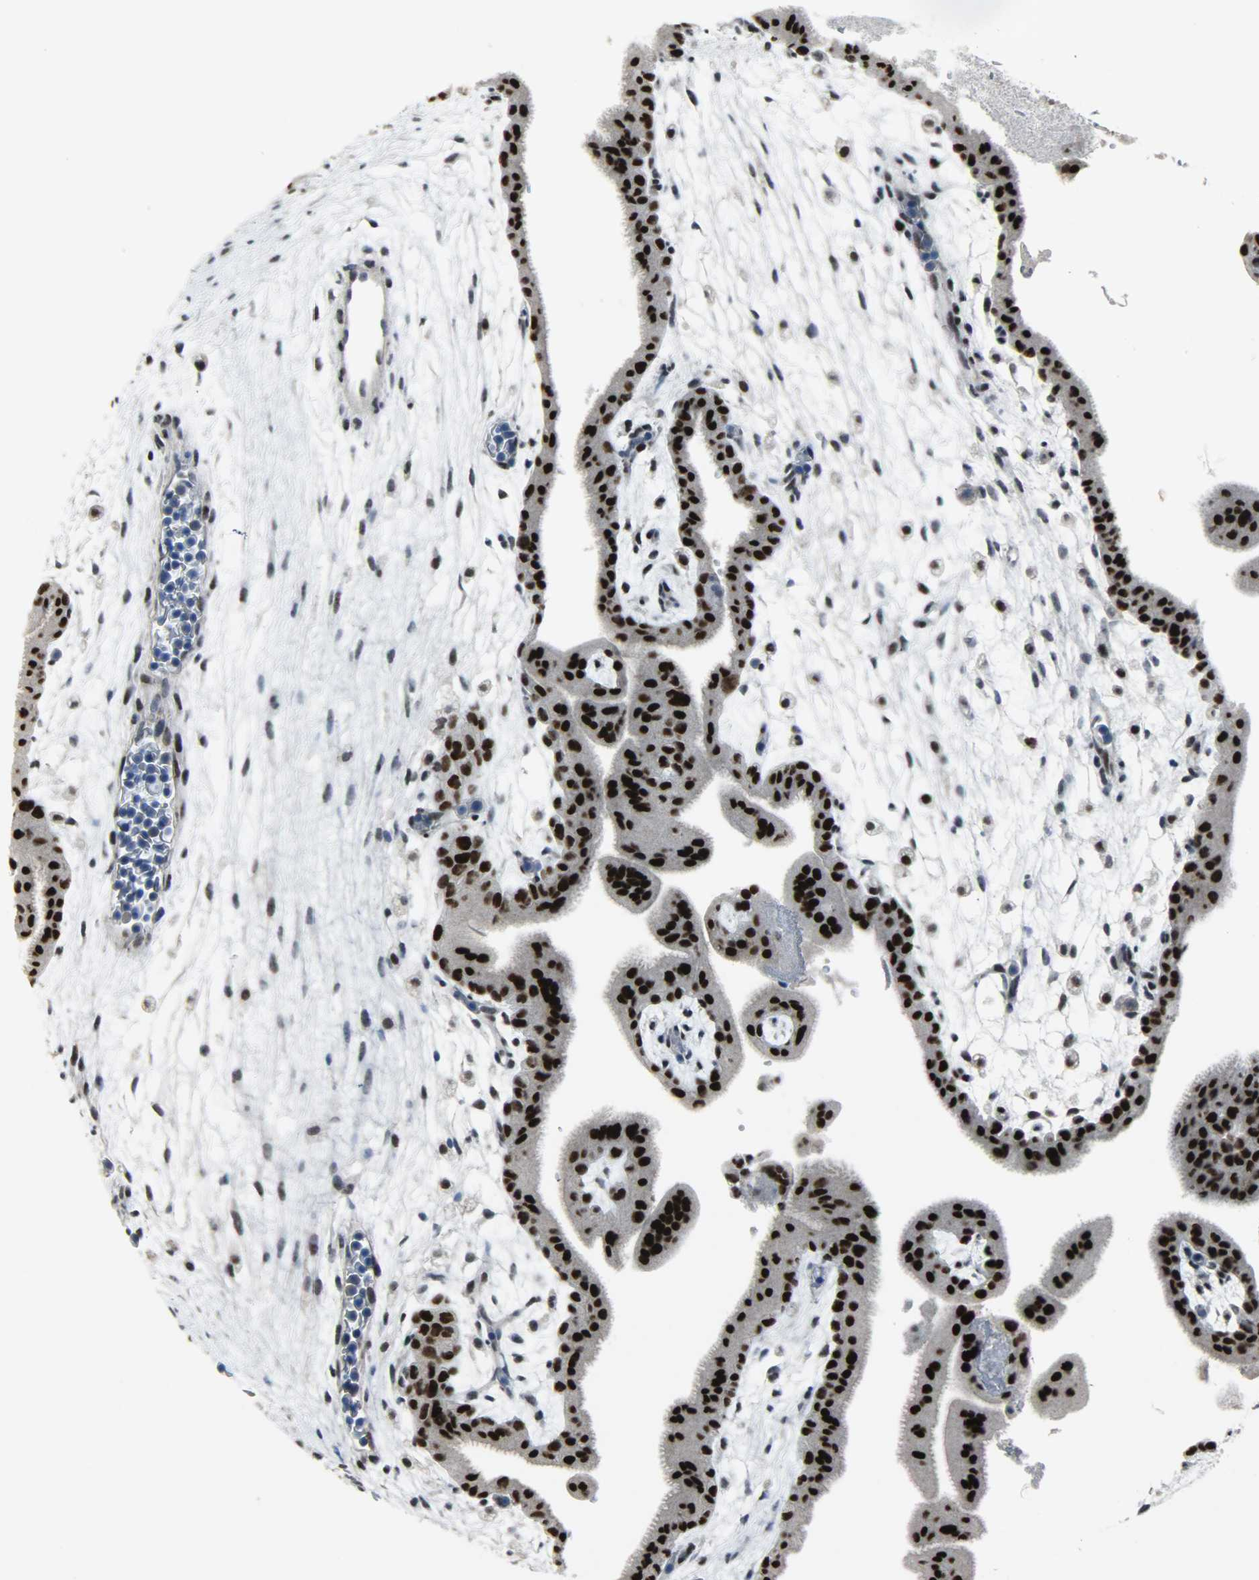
{"staining": {"intensity": "negative", "quantity": "none", "location": "none"}, "tissue": "placenta", "cell_type": "Decidual cells", "image_type": "normal", "snomed": [{"axis": "morphology", "description": "Normal tissue, NOS"}, {"axis": "topography", "description": "Placenta"}], "caption": "Immunohistochemical staining of normal human placenta exhibits no significant expression in decidual cells.", "gene": "PPARG", "patient": {"sex": "female", "age": 35}}